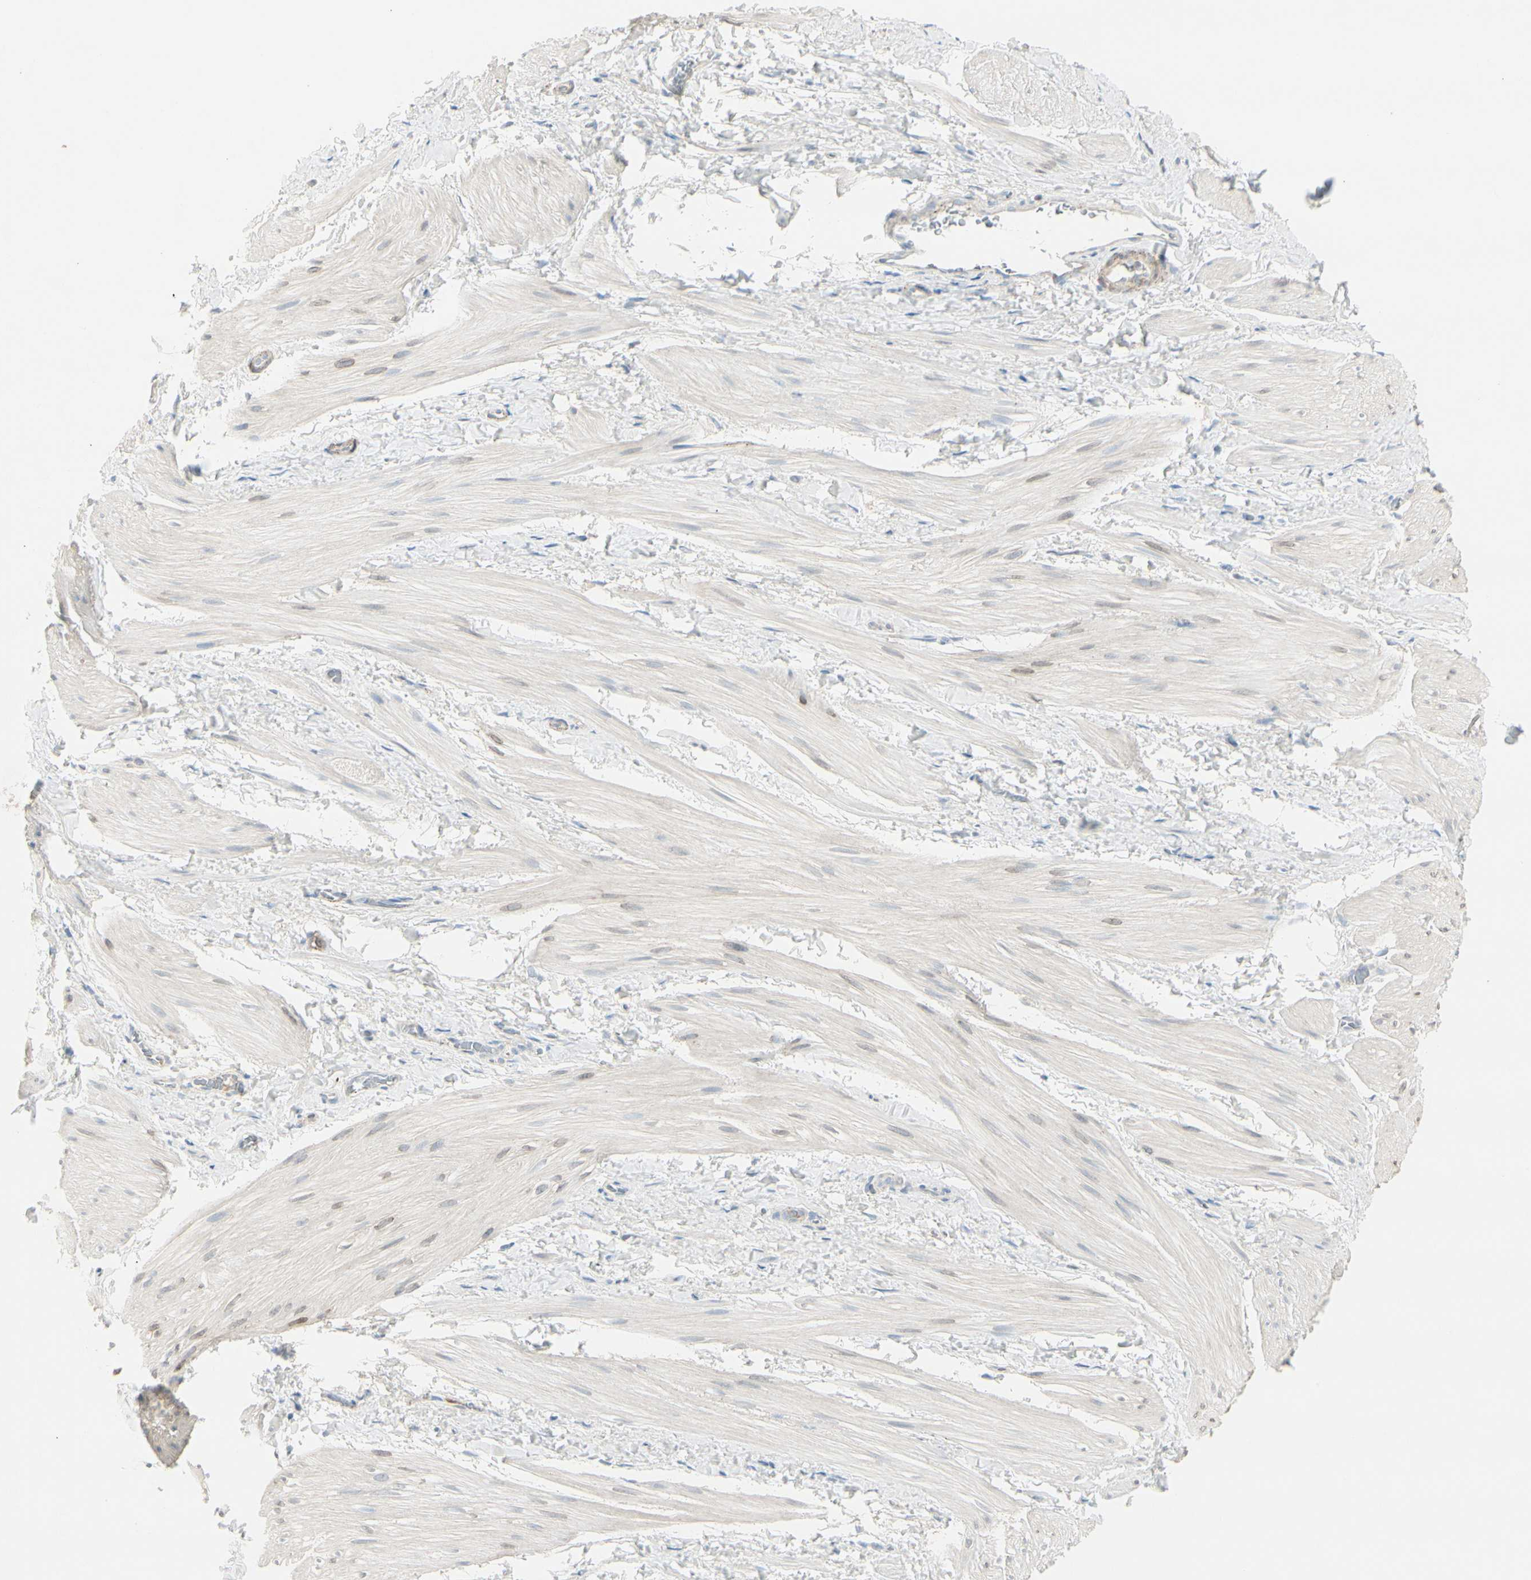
{"staining": {"intensity": "negative", "quantity": "none", "location": "none"}, "tissue": "smooth muscle", "cell_type": "Smooth muscle cells", "image_type": "normal", "snomed": [{"axis": "morphology", "description": "Normal tissue, NOS"}, {"axis": "topography", "description": "Smooth muscle"}], "caption": "Smooth muscle cells are negative for protein expression in unremarkable human smooth muscle. (Immunohistochemistry (ihc), brightfield microscopy, high magnification).", "gene": "CACNA2D1", "patient": {"sex": "male", "age": 16}}